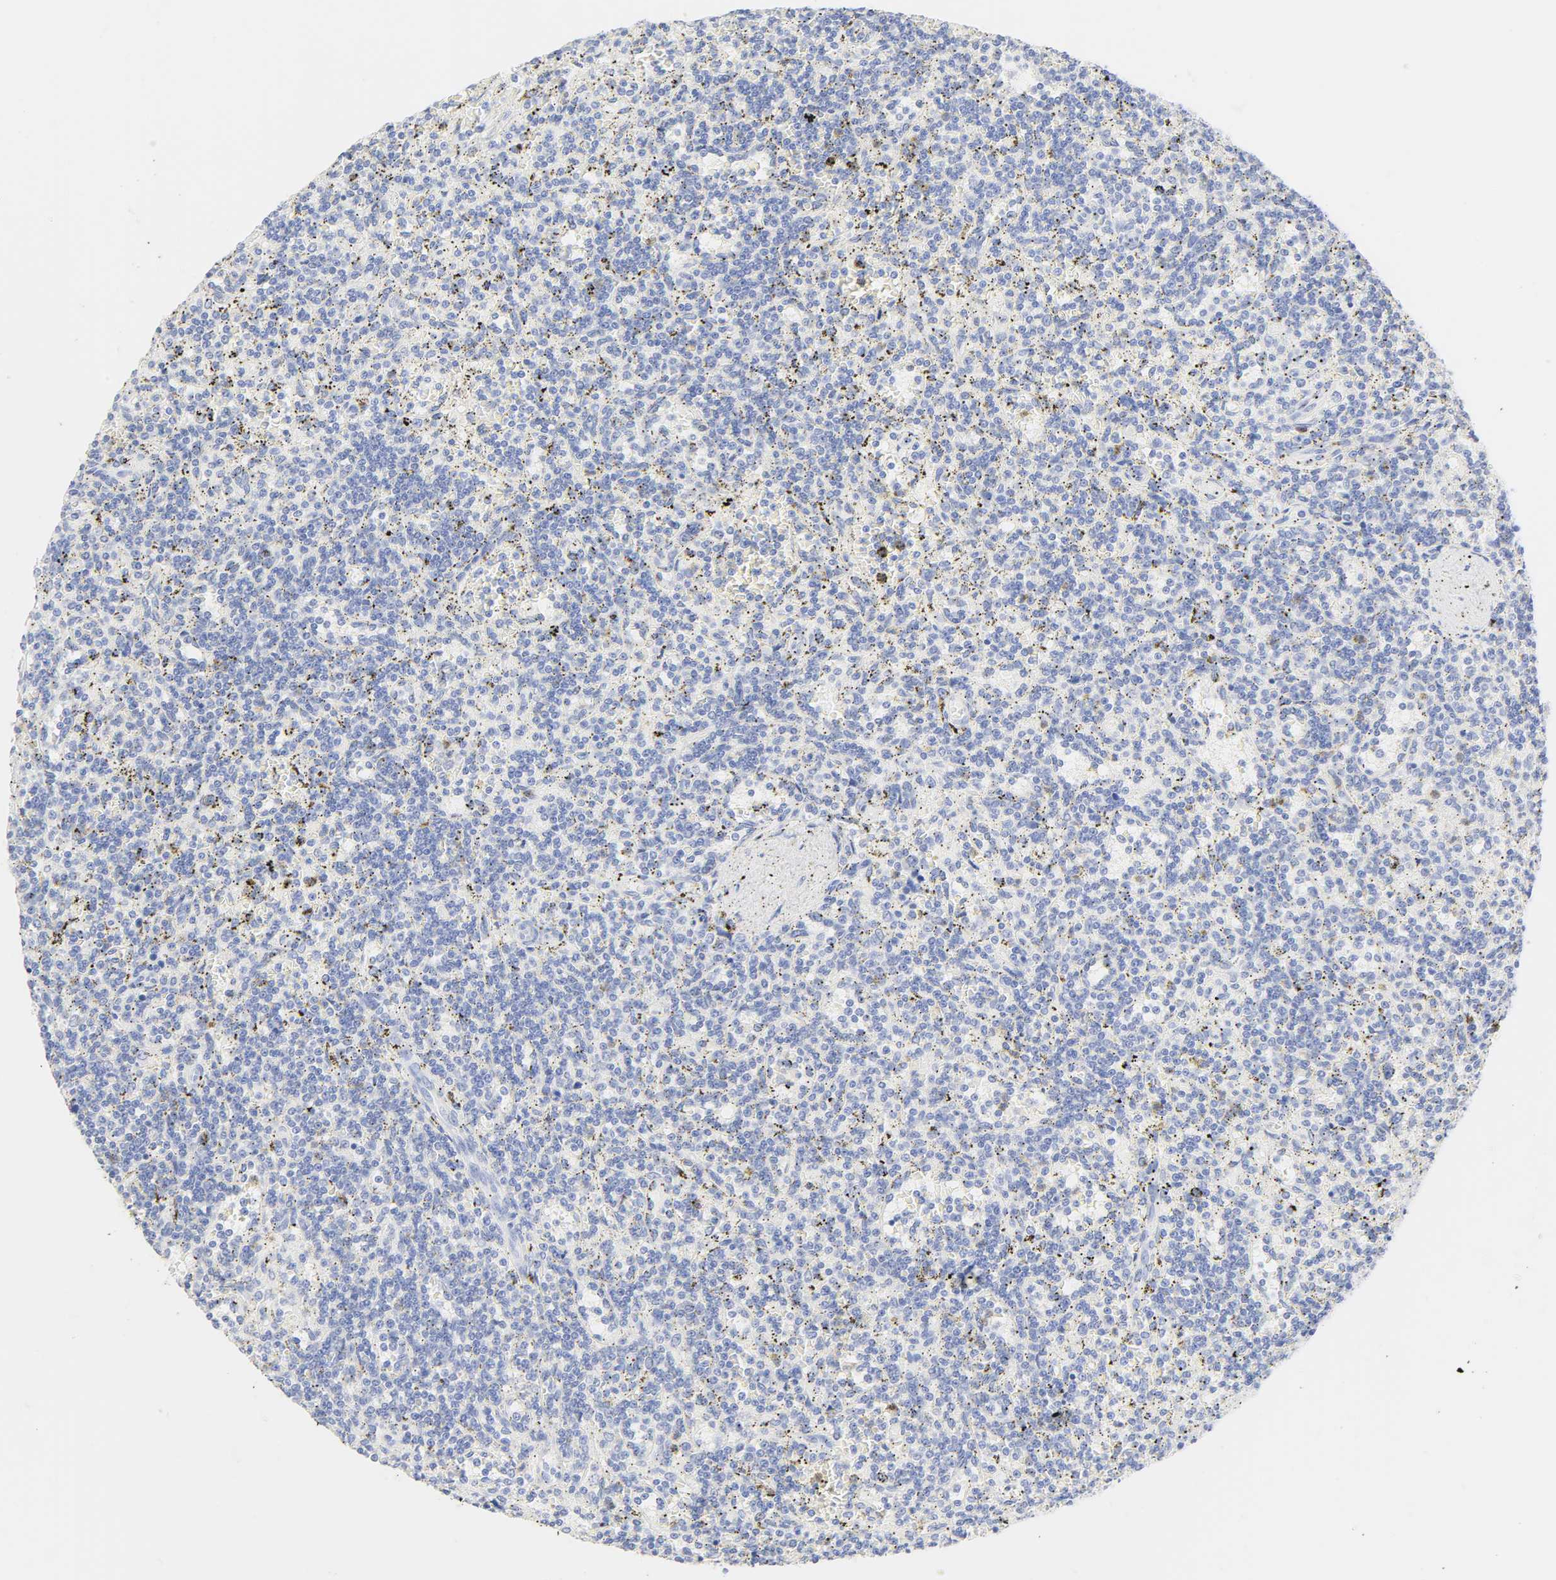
{"staining": {"intensity": "negative", "quantity": "none", "location": "none"}, "tissue": "lymphoma", "cell_type": "Tumor cells", "image_type": "cancer", "snomed": [{"axis": "morphology", "description": "Malignant lymphoma, non-Hodgkin's type, Low grade"}, {"axis": "topography", "description": "Spleen"}], "caption": "Histopathology image shows no significant protein positivity in tumor cells of malignant lymphoma, non-Hodgkin's type (low-grade). (DAB (3,3'-diaminobenzidine) IHC, high magnification).", "gene": "SLCO1B3", "patient": {"sex": "male", "age": 73}}